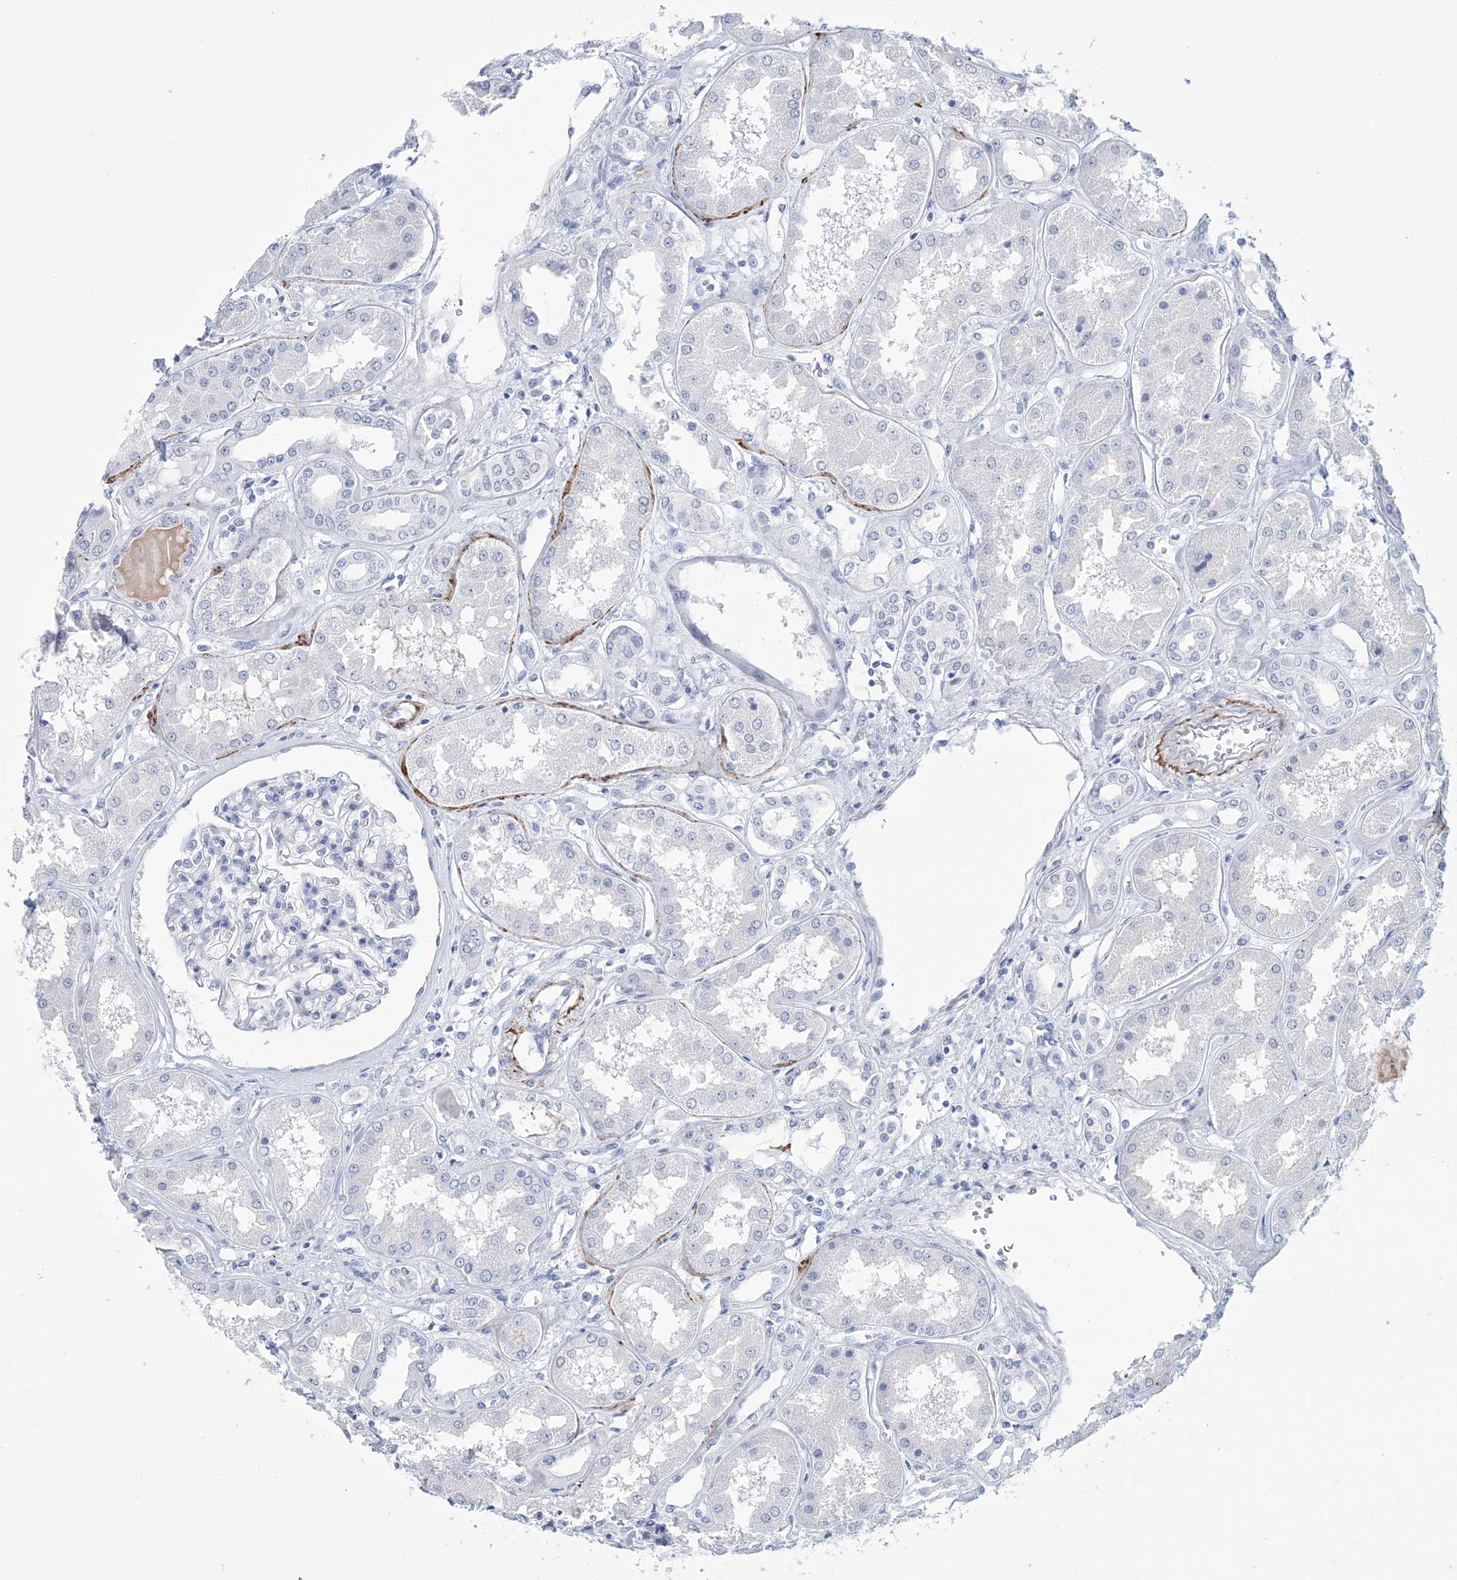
{"staining": {"intensity": "negative", "quantity": "none", "location": "none"}, "tissue": "kidney", "cell_type": "Cells in glomeruli", "image_type": "normal", "snomed": [{"axis": "morphology", "description": "Normal tissue, NOS"}, {"axis": "topography", "description": "Kidney"}], "caption": "DAB (3,3'-diaminobenzidine) immunohistochemical staining of unremarkable kidney demonstrates no significant staining in cells in glomeruli. (DAB (3,3'-diaminobenzidine) immunohistochemistry, high magnification).", "gene": "DPCD", "patient": {"sex": "female", "age": 56}}